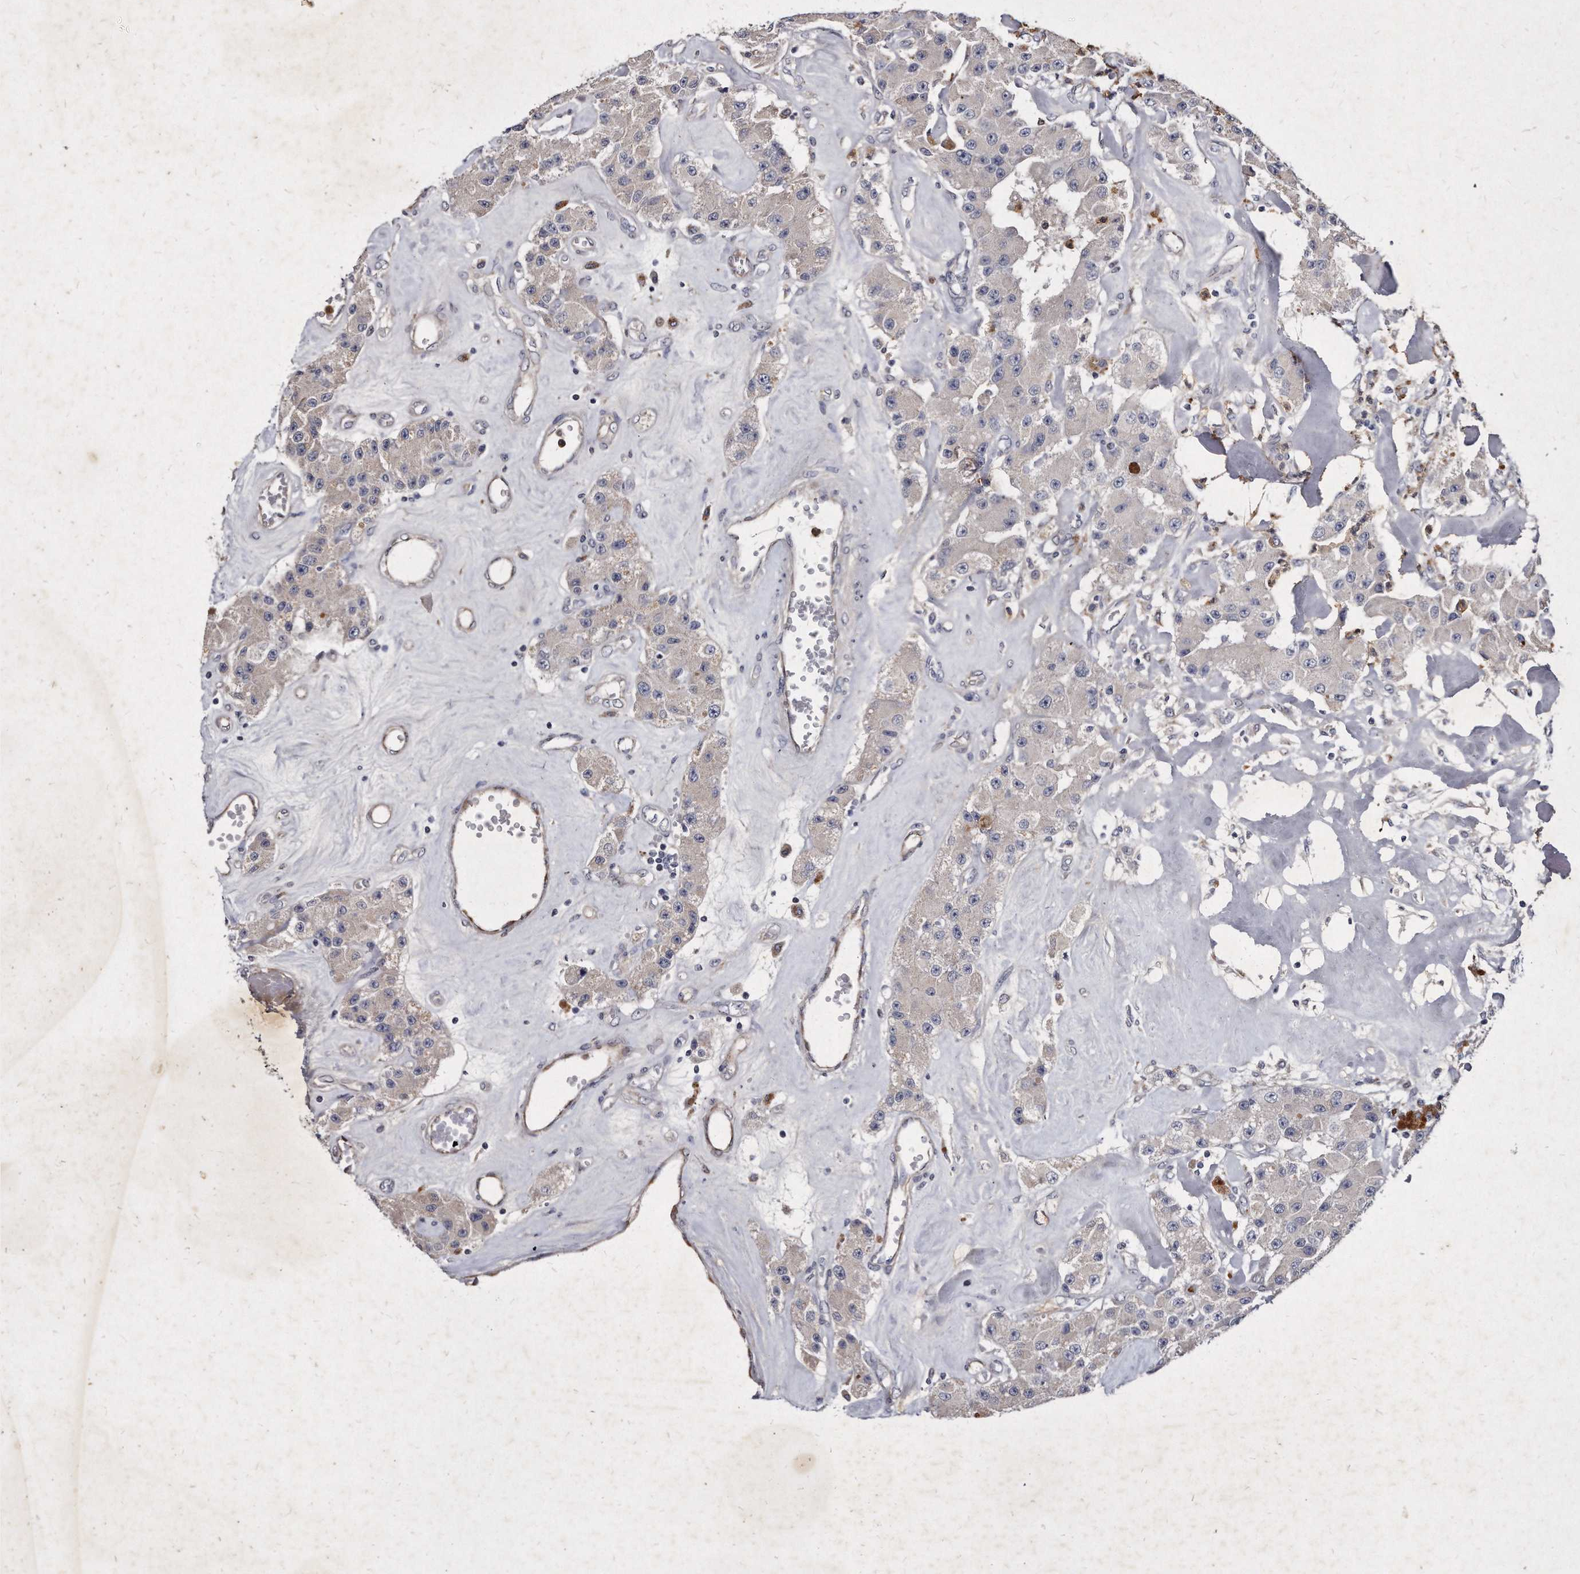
{"staining": {"intensity": "negative", "quantity": "none", "location": "none"}, "tissue": "carcinoid", "cell_type": "Tumor cells", "image_type": "cancer", "snomed": [{"axis": "morphology", "description": "Carcinoid, malignant, NOS"}, {"axis": "topography", "description": "Pancreas"}], "caption": "DAB (3,3'-diaminobenzidine) immunohistochemical staining of human malignant carcinoid exhibits no significant staining in tumor cells. (Stains: DAB (3,3'-diaminobenzidine) immunohistochemistry with hematoxylin counter stain, Microscopy: brightfield microscopy at high magnification).", "gene": "KLHDC3", "patient": {"sex": "male", "age": 41}}